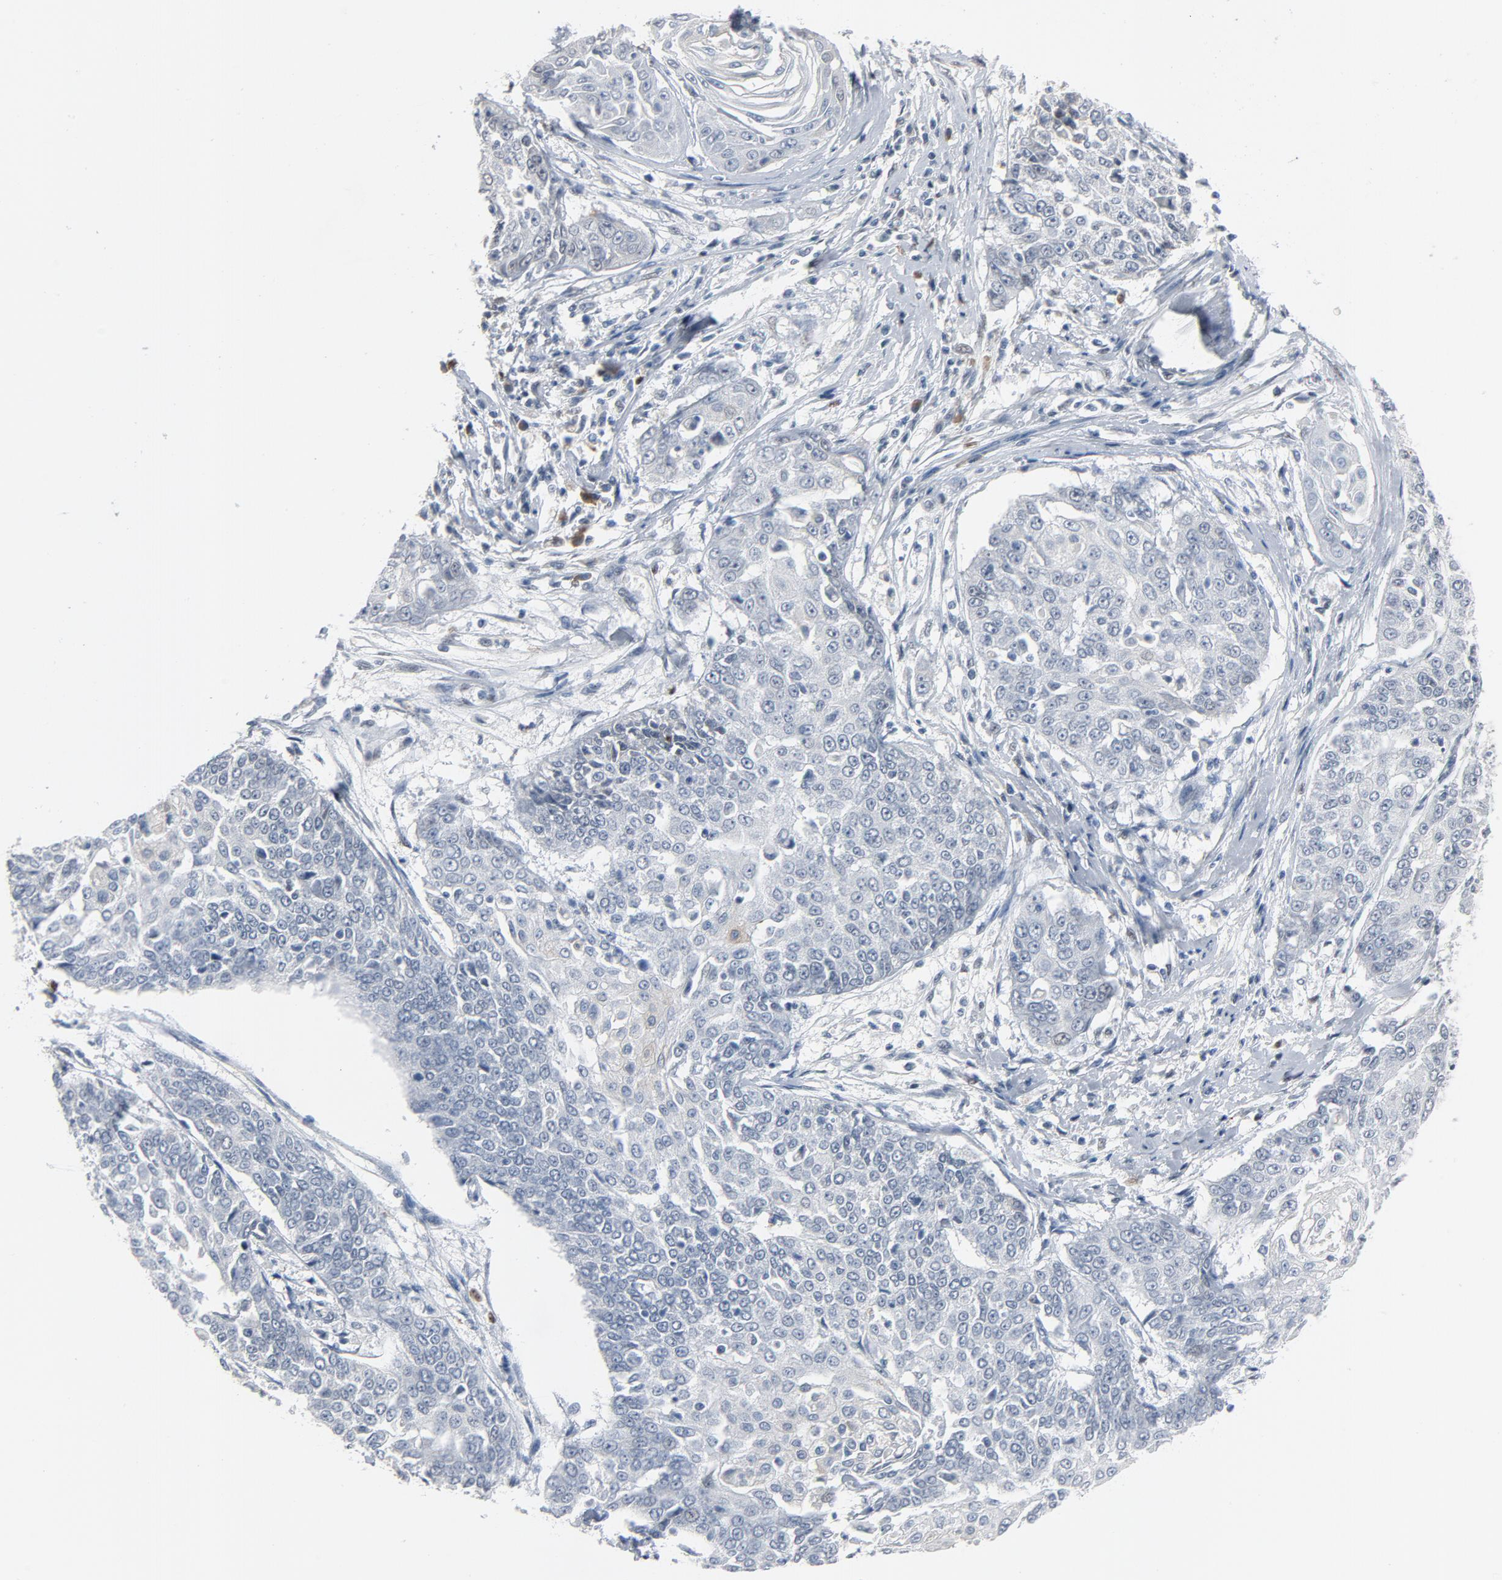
{"staining": {"intensity": "negative", "quantity": "none", "location": "none"}, "tissue": "cervical cancer", "cell_type": "Tumor cells", "image_type": "cancer", "snomed": [{"axis": "morphology", "description": "Squamous cell carcinoma, NOS"}, {"axis": "topography", "description": "Cervix"}], "caption": "Cervical cancer stained for a protein using immunohistochemistry shows no staining tumor cells.", "gene": "FOXP1", "patient": {"sex": "female", "age": 64}}